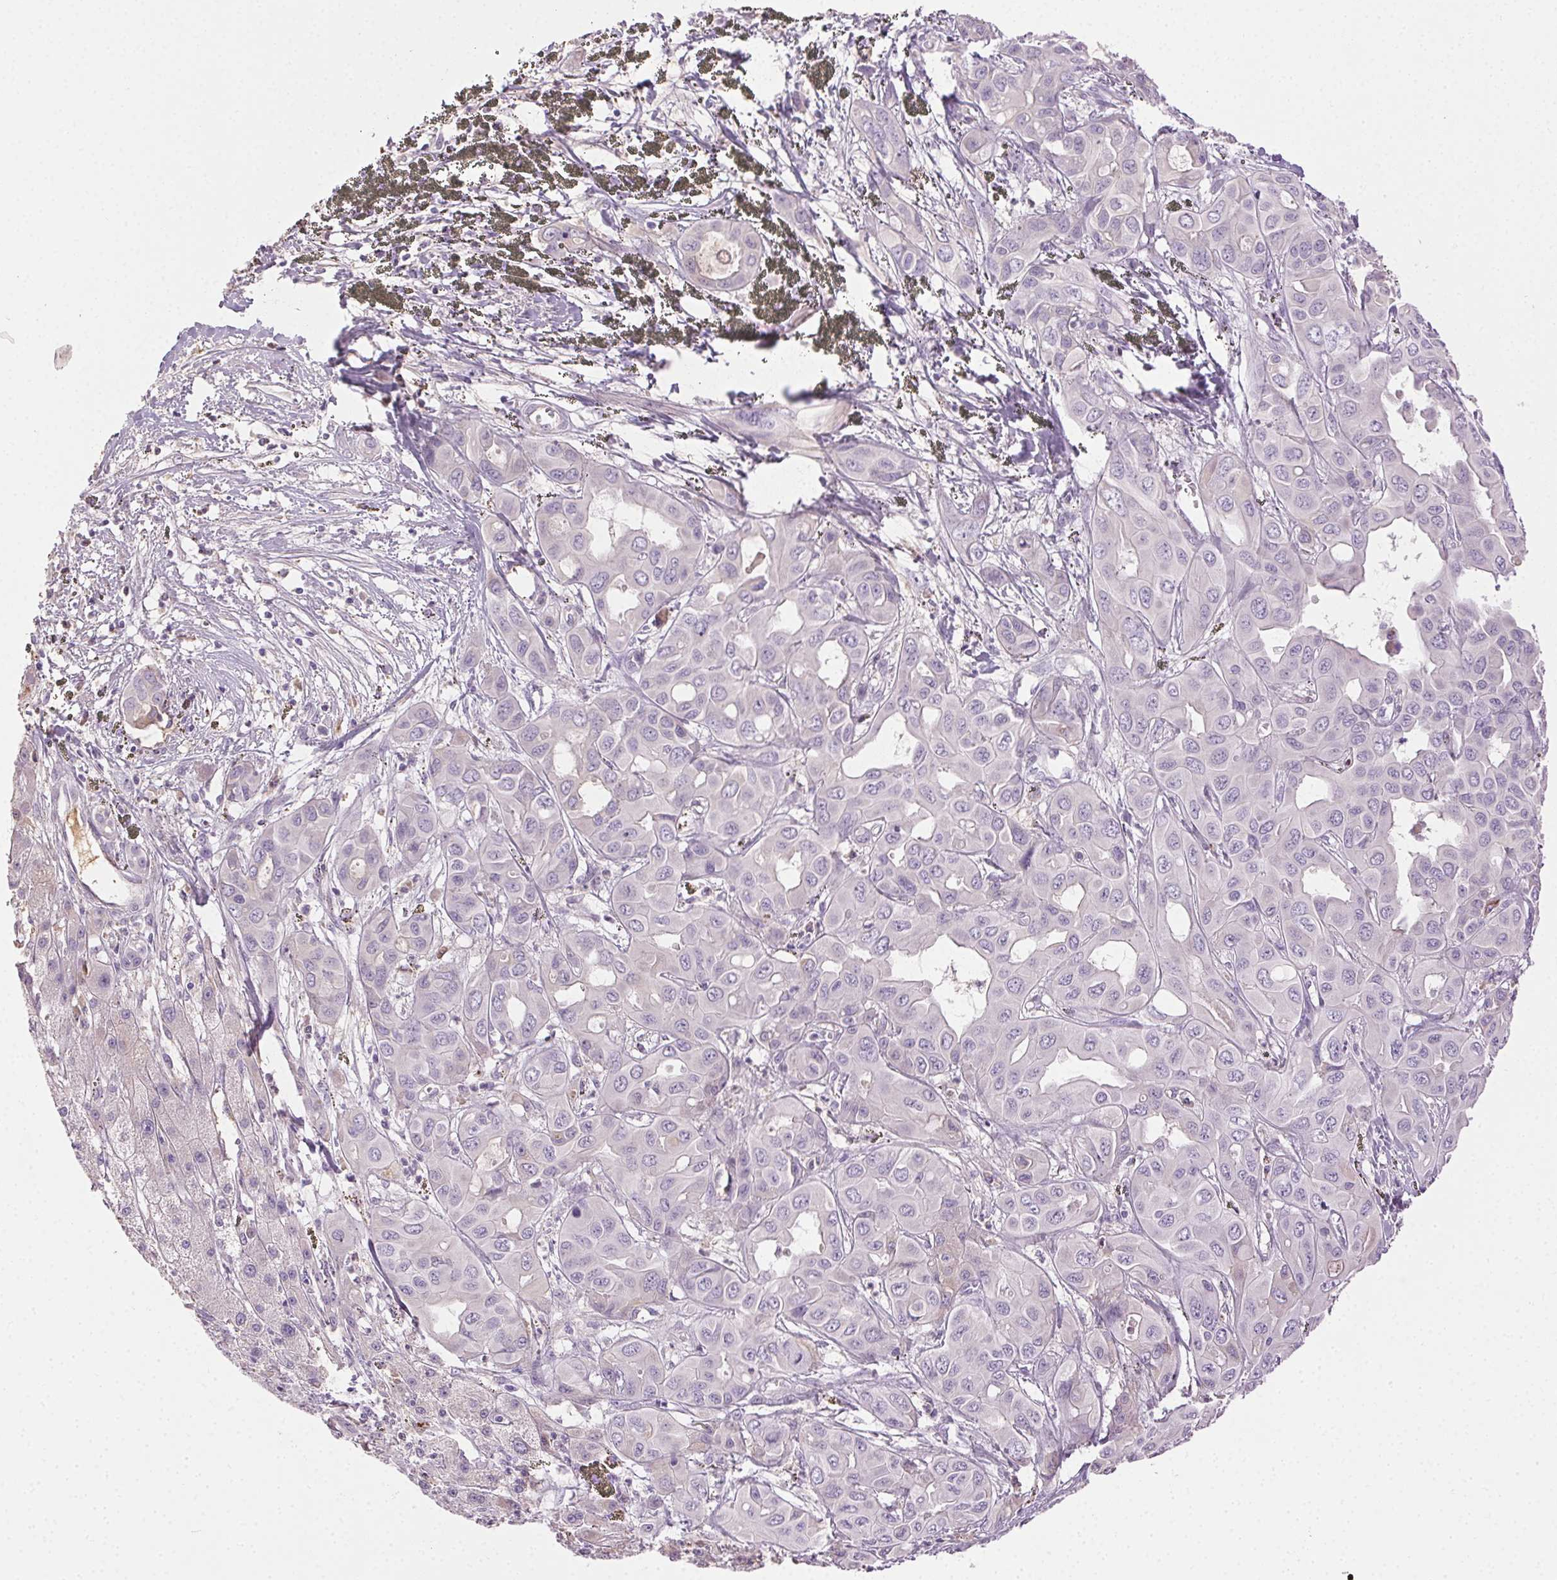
{"staining": {"intensity": "negative", "quantity": "none", "location": "none"}, "tissue": "liver cancer", "cell_type": "Tumor cells", "image_type": "cancer", "snomed": [{"axis": "morphology", "description": "Cholangiocarcinoma"}, {"axis": "topography", "description": "Liver"}], "caption": "IHC histopathology image of human liver cancer (cholangiocarcinoma) stained for a protein (brown), which displays no staining in tumor cells.", "gene": "BPIFB2", "patient": {"sex": "female", "age": 60}}